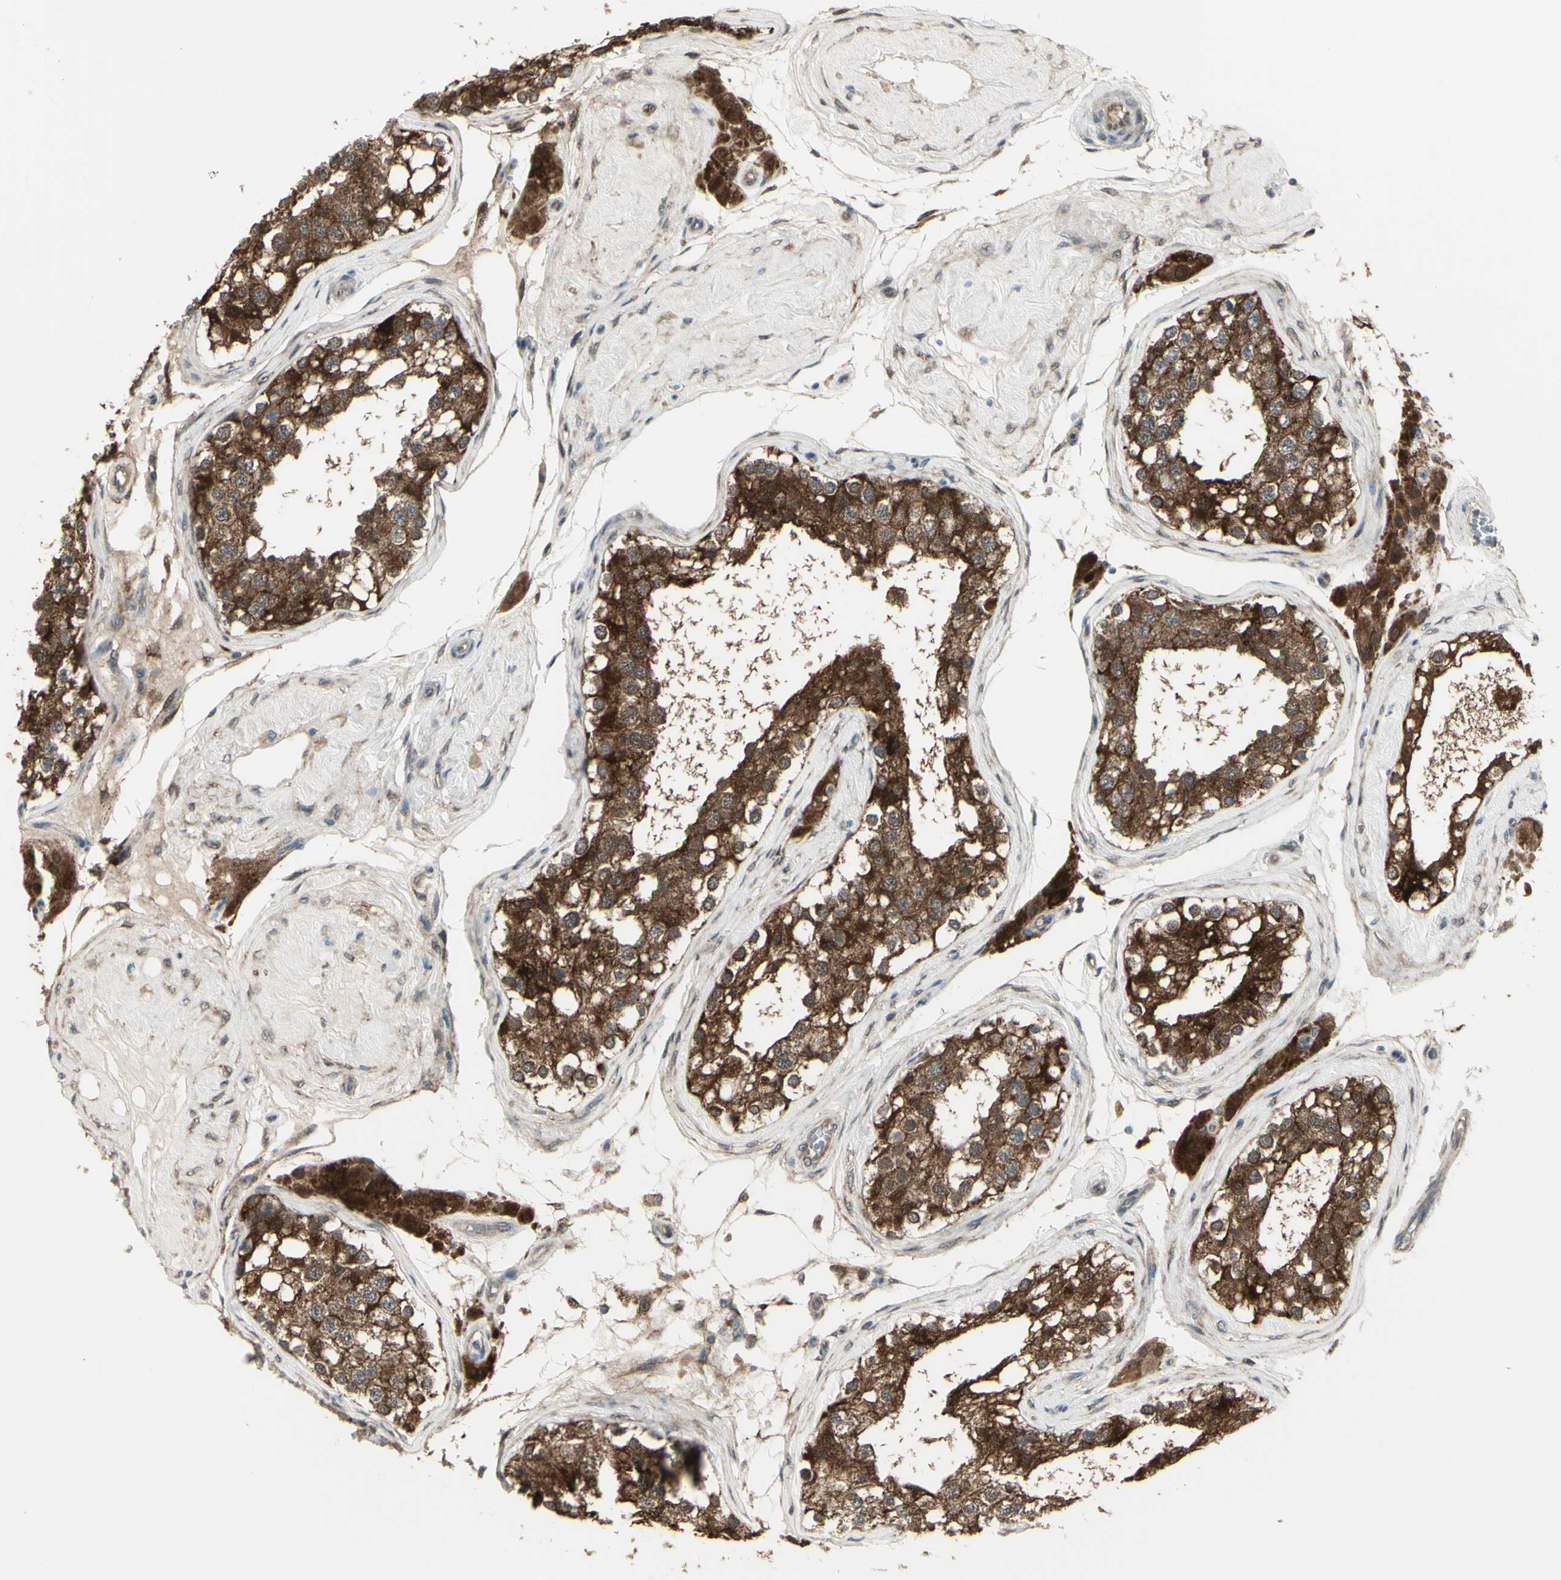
{"staining": {"intensity": "strong", "quantity": "25%-75%", "location": "cytoplasmic/membranous"}, "tissue": "testis", "cell_type": "Cells in seminiferous ducts", "image_type": "normal", "snomed": [{"axis": "morphology", "description": "Normal tissue, NOS"}, {"axis": "topography", "description": "Testis"}], "caption": "Protein analysis of normal testis shows strong cytoplasmic/membranous expression in about 25%-75% of cells in seminiferous ducts. (Brightfield microscopy of DAB IHC at high magnification).", "gene": "NAXD", "patient": {"sex": "male", "age": 68}}